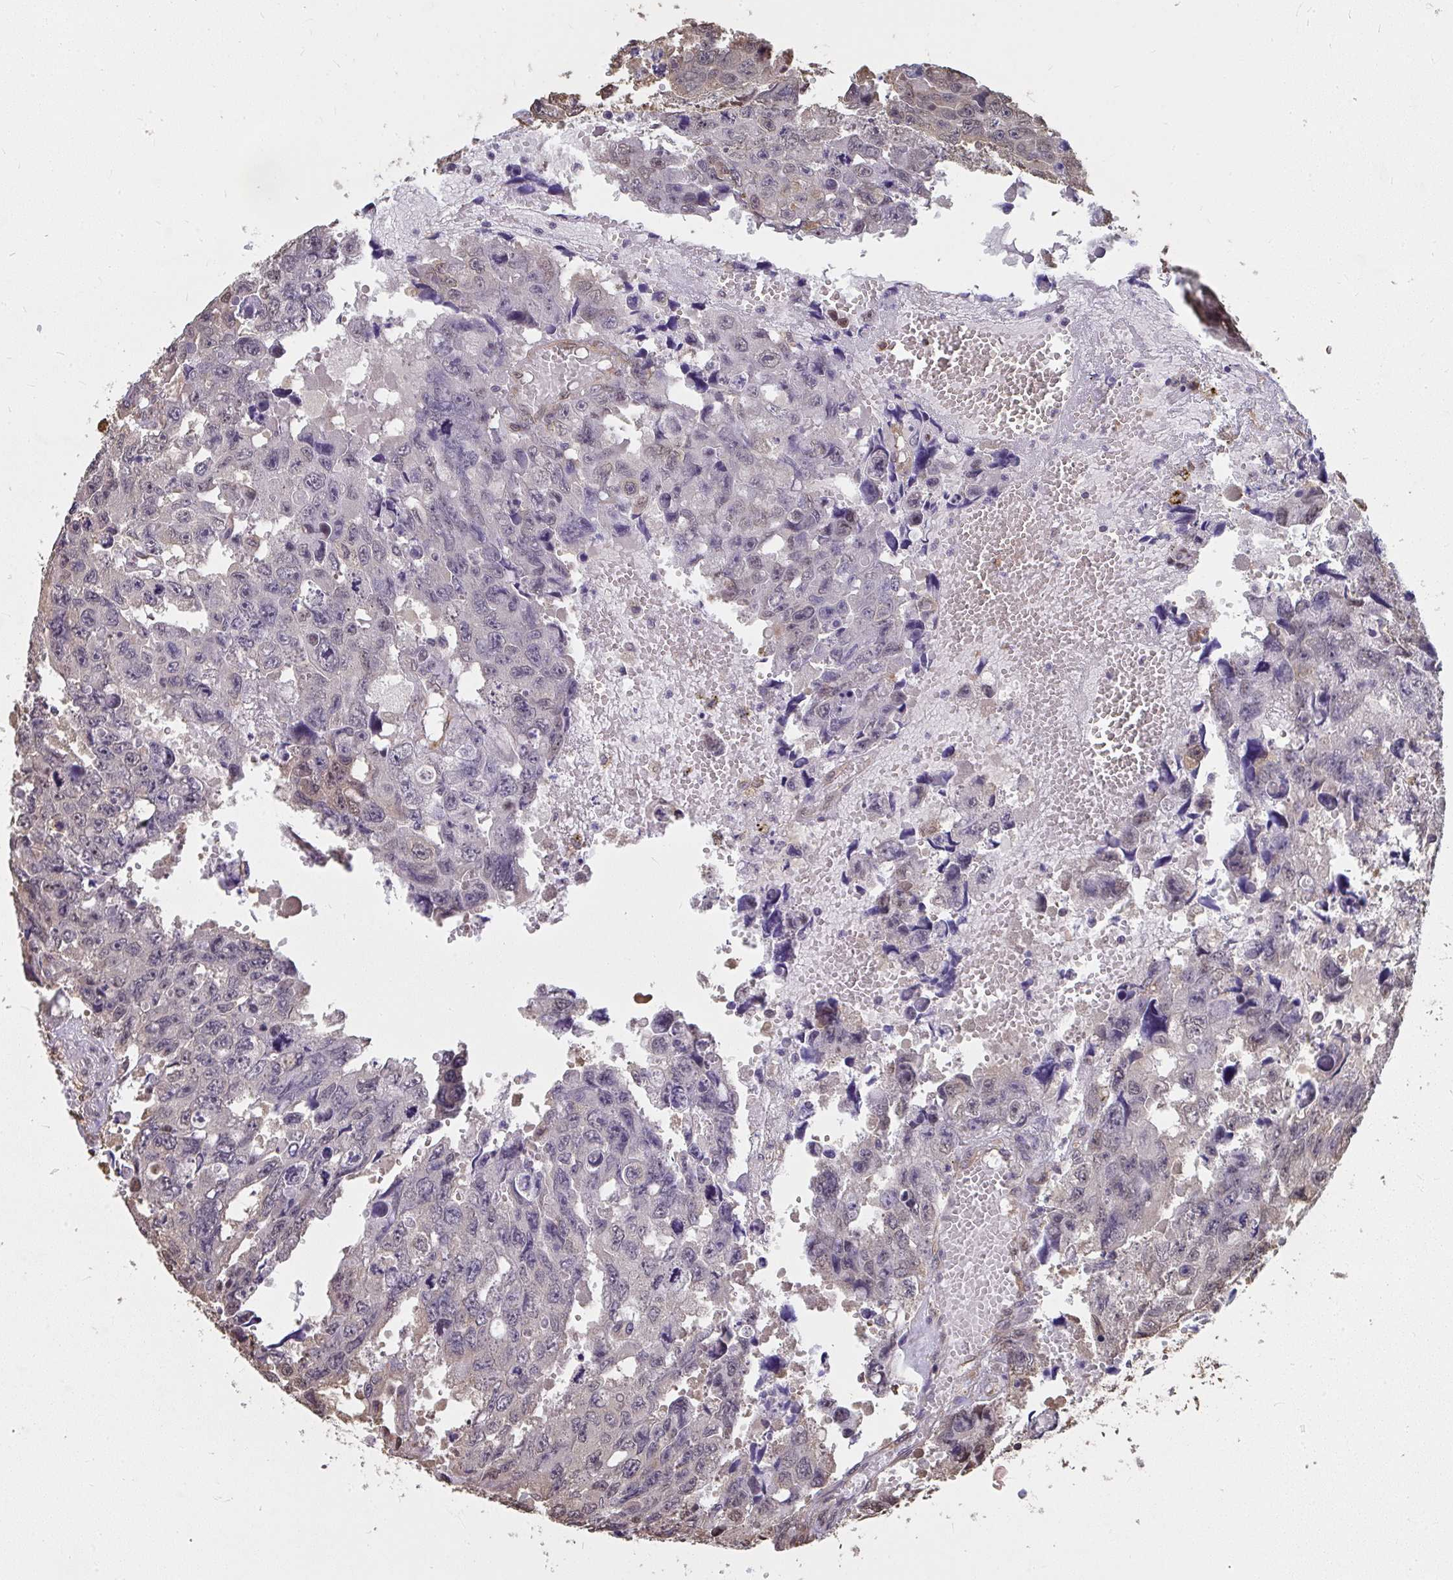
{"staining": {"intensity": "negative", "quantity": "none", "location": "none"}, "tissue": "testis cancer", "cell_type": "Tumor cells", "image_type": "cancer", "snomed": [{"axis": "morphology", "description": "Seminoma, NOS"}, {"axis": "topography", "description": "Testis"}], "caption": "Tumor cells show no significant protein staining in testis seminoma.", "gene": "SYNCRIP", "patient": {"sex": "male", "age": 26}}